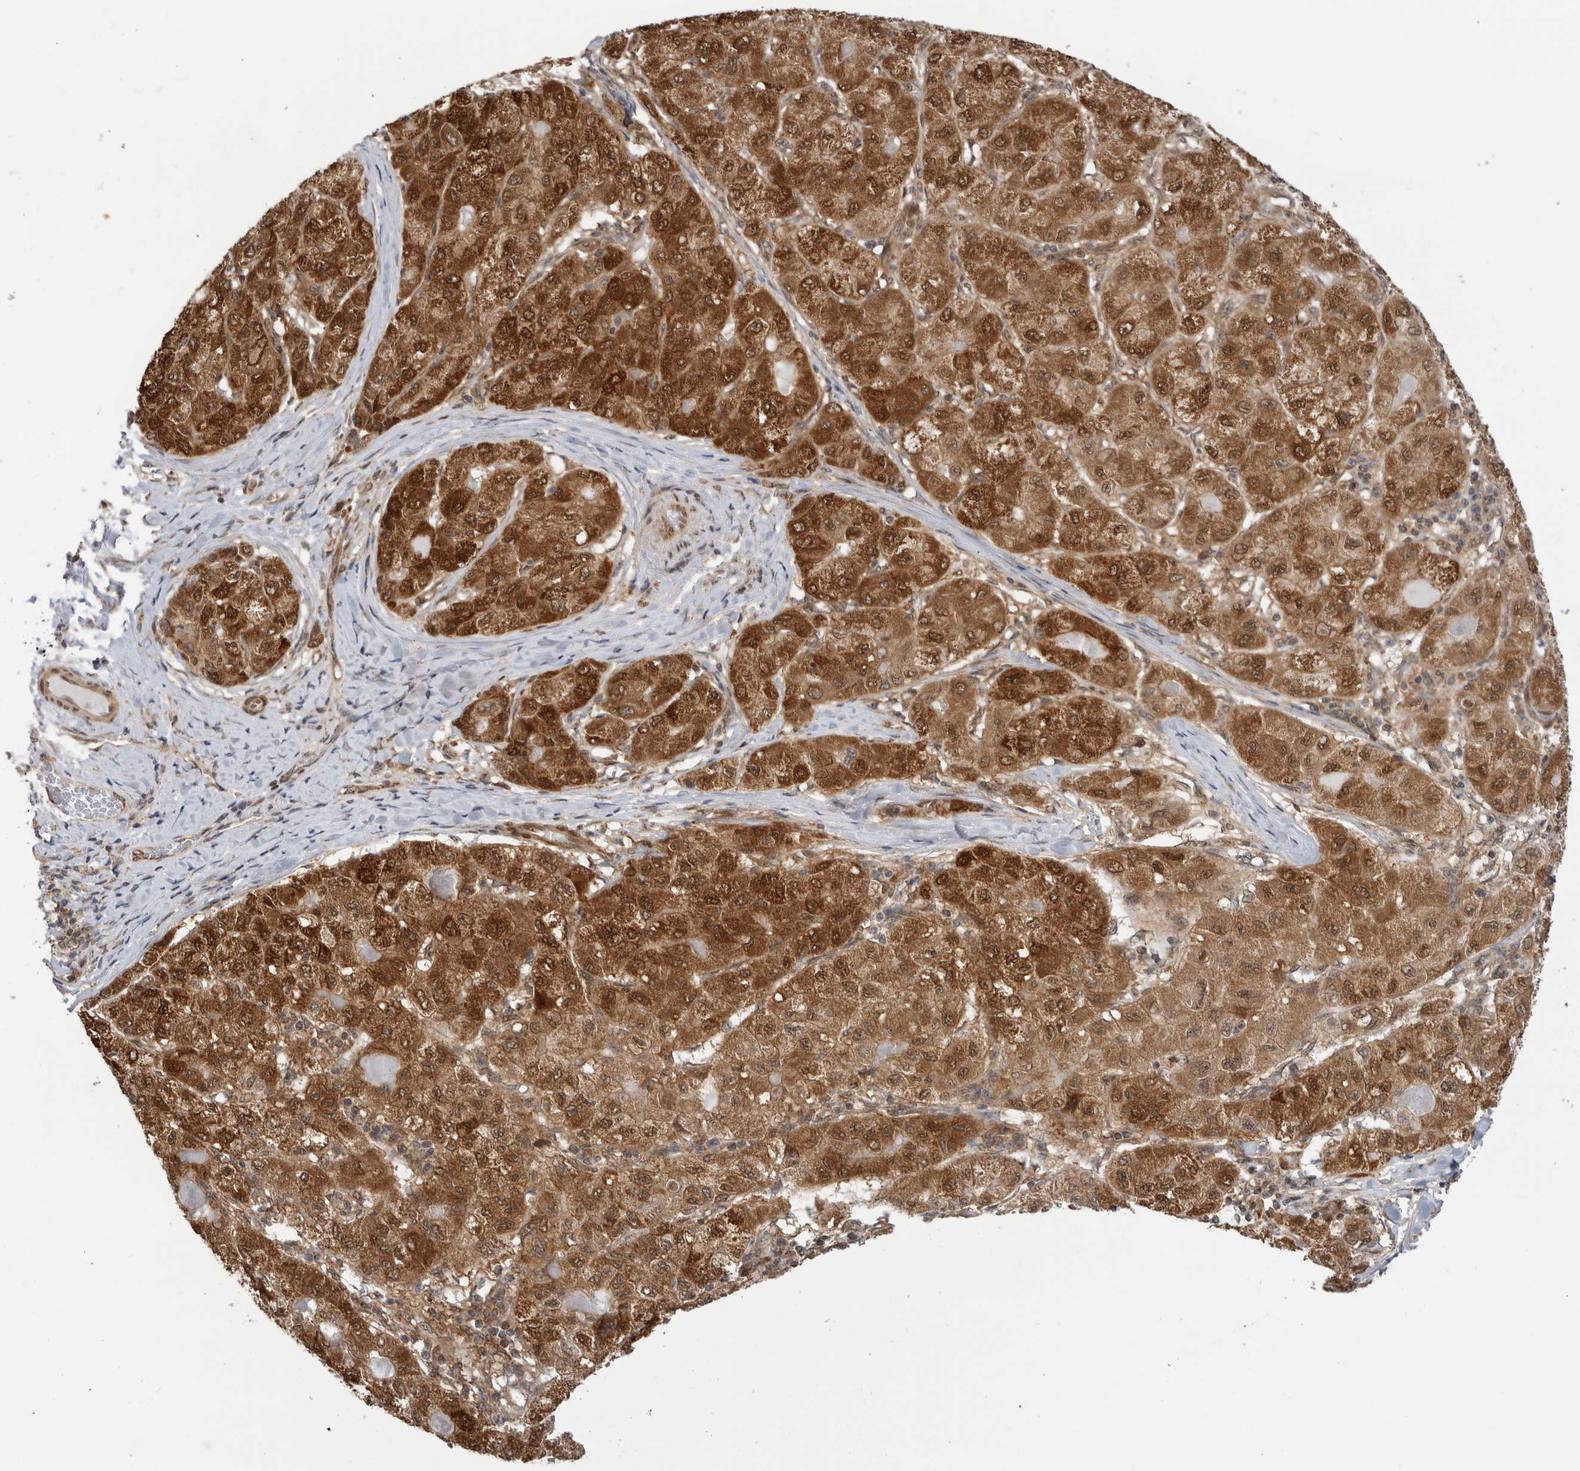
{"staining": {"intensity": "strong", "quantity": ">75%", "location": "cytoplasmic/membranous,nuclear"}, "tissue": "liver cancer", "cell_type": "Tumor cells", "image_type": "cancer", "snomed": [{"axis": "morphology", "description": "Carcinoma, Hepatocellular, NOS"}, {"axis": "topography", "description": "Liver"}], "caption": "Human liver cancer stained for a protein (brown) displays strong cytoplasmic/membranous and nuclear positive expression in about >75% of tumor cells.", "gene": "DCAF8", "patient": {"sex": "male", "age": 80}}